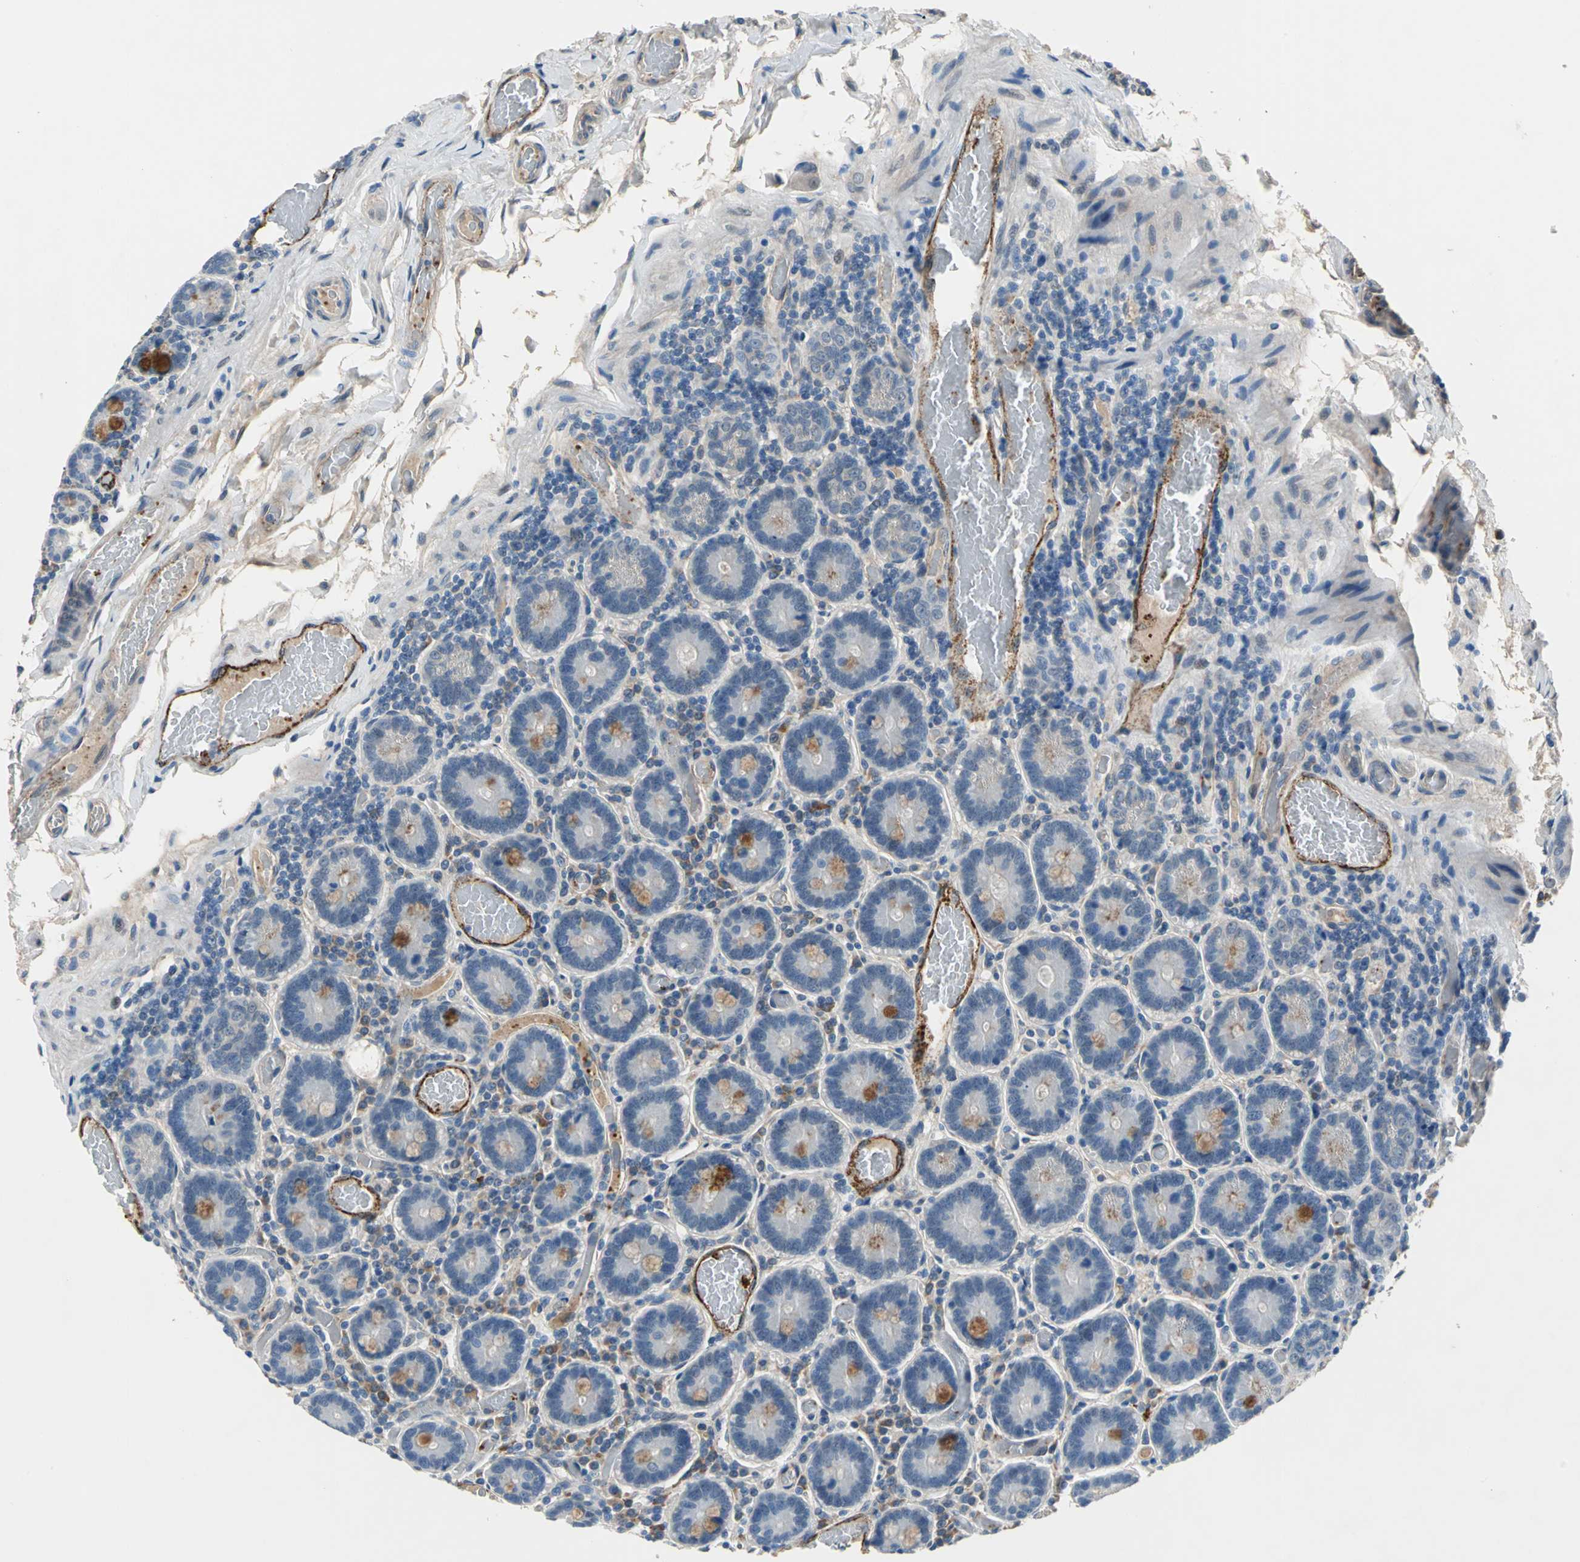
{"staining": {"intensity": "strong", "quantity": "<25%", "location": "cytoplasmic/membranous"}, "tissue": "duodenum", "cell_type": "Glandular cells", "image_type": "normal", "snomed": [{"axis": "morphology", "description": "Normal tissue, NOS"}, {"axis": "topography", "description": "Duodenum"}], "caption": "Protein analysis of benign duodenum demonstrates strong cytoplasmic/membranous staining in approximately <25% of glandular cells. The staining was performed using DAB to visualize the protein expression in brown, while the nuclei were stained in blue with hematoxylin (Magnification: 20x).", "gene": "SELP", "patient": {"sex": "female", "age": 53}}